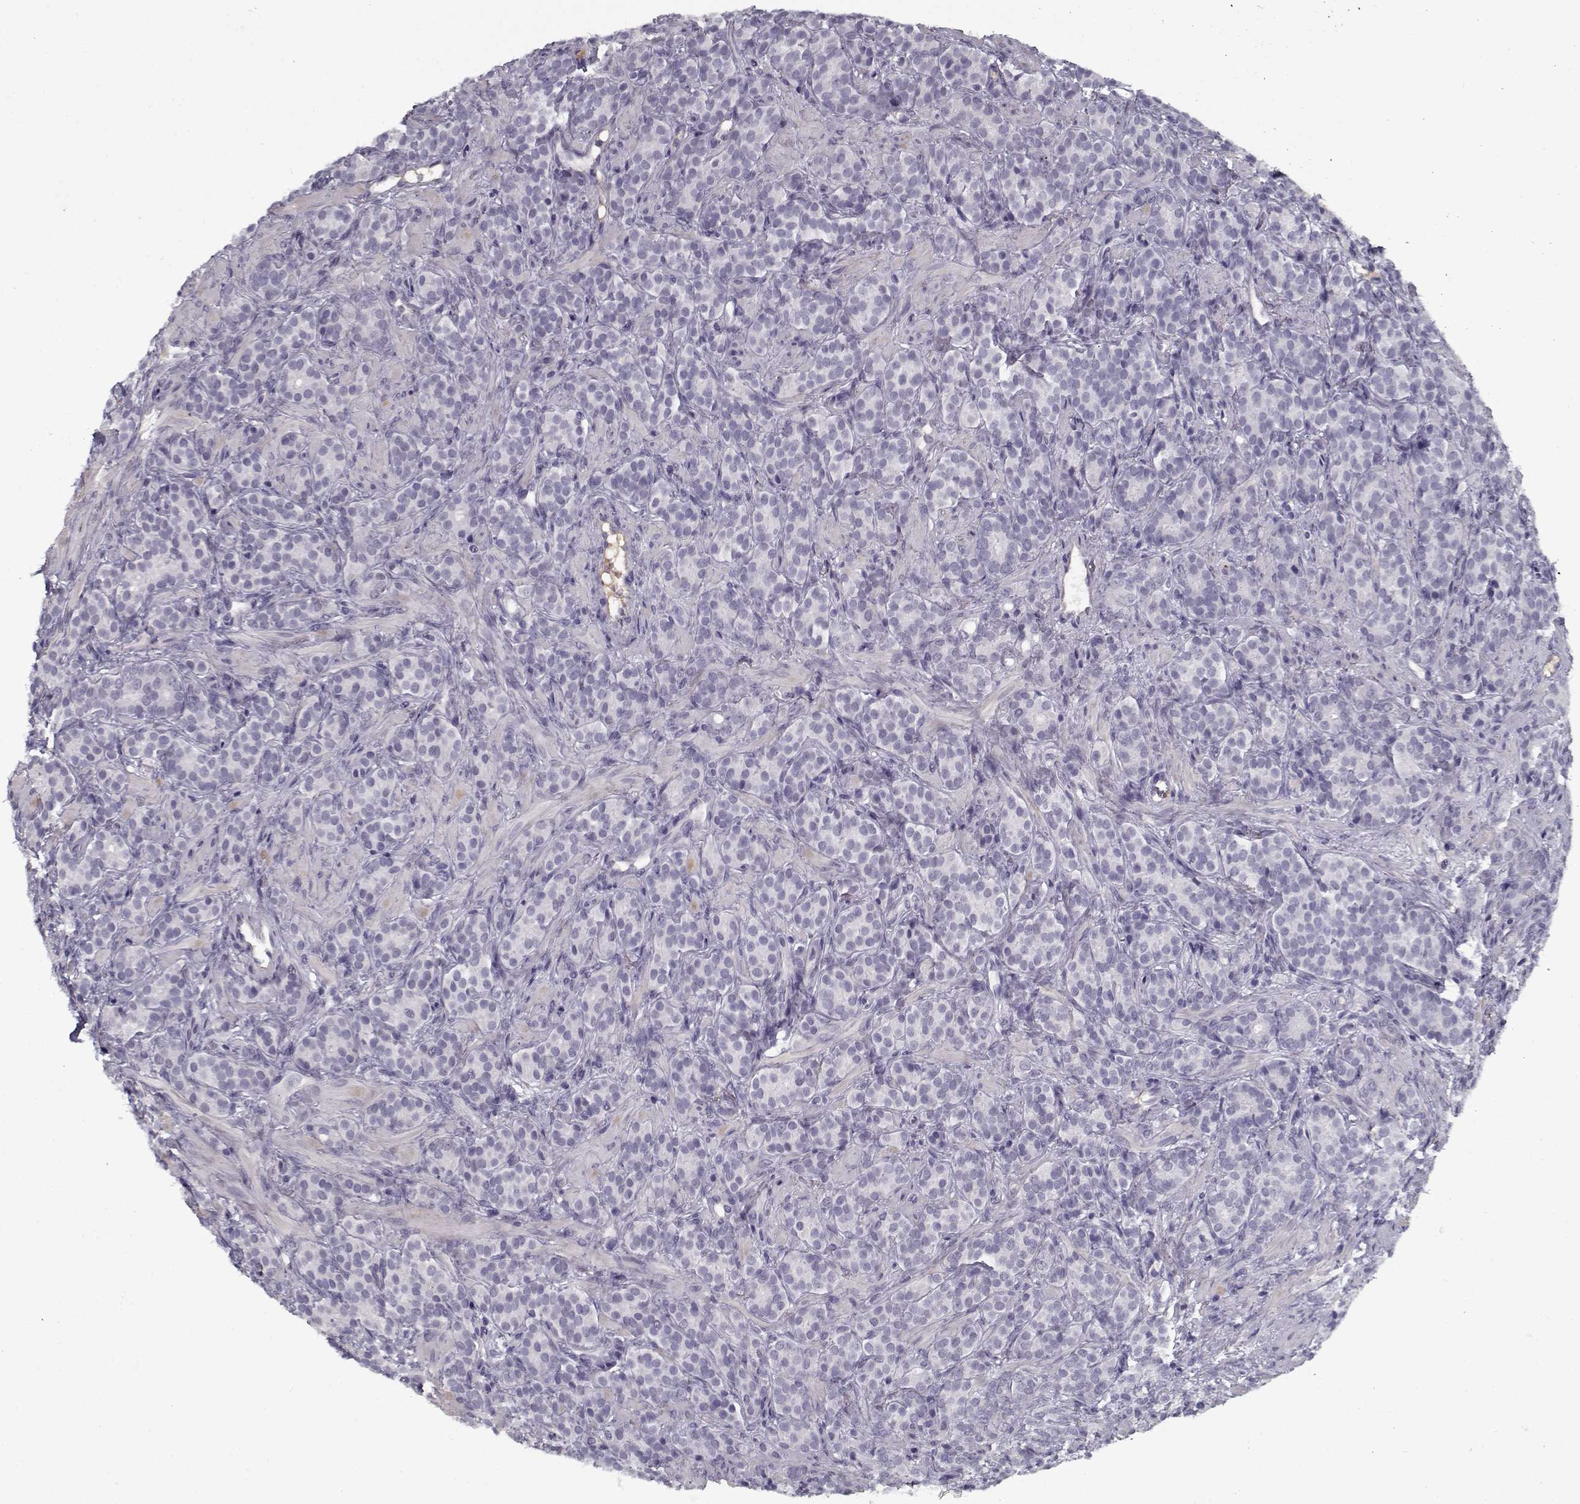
{"staining": {"intensity": "negative", "quantity": "none", "location": "none"}, "tissue": "prostate cancer", "cell_type": "Tumor cells", "image_type": "cancer", "snomed": [{"axis": "morphology", "description": "Adenocarcinoma, High grade"}, {"axis": "topography", "description": "Prostate"}], "caption": "Tumor cells show no significant staining in prostate cancer (high-grade adenocarcinoma).", "gene": "SPACA9", "patient": {"sex": "male", "age": 84}}